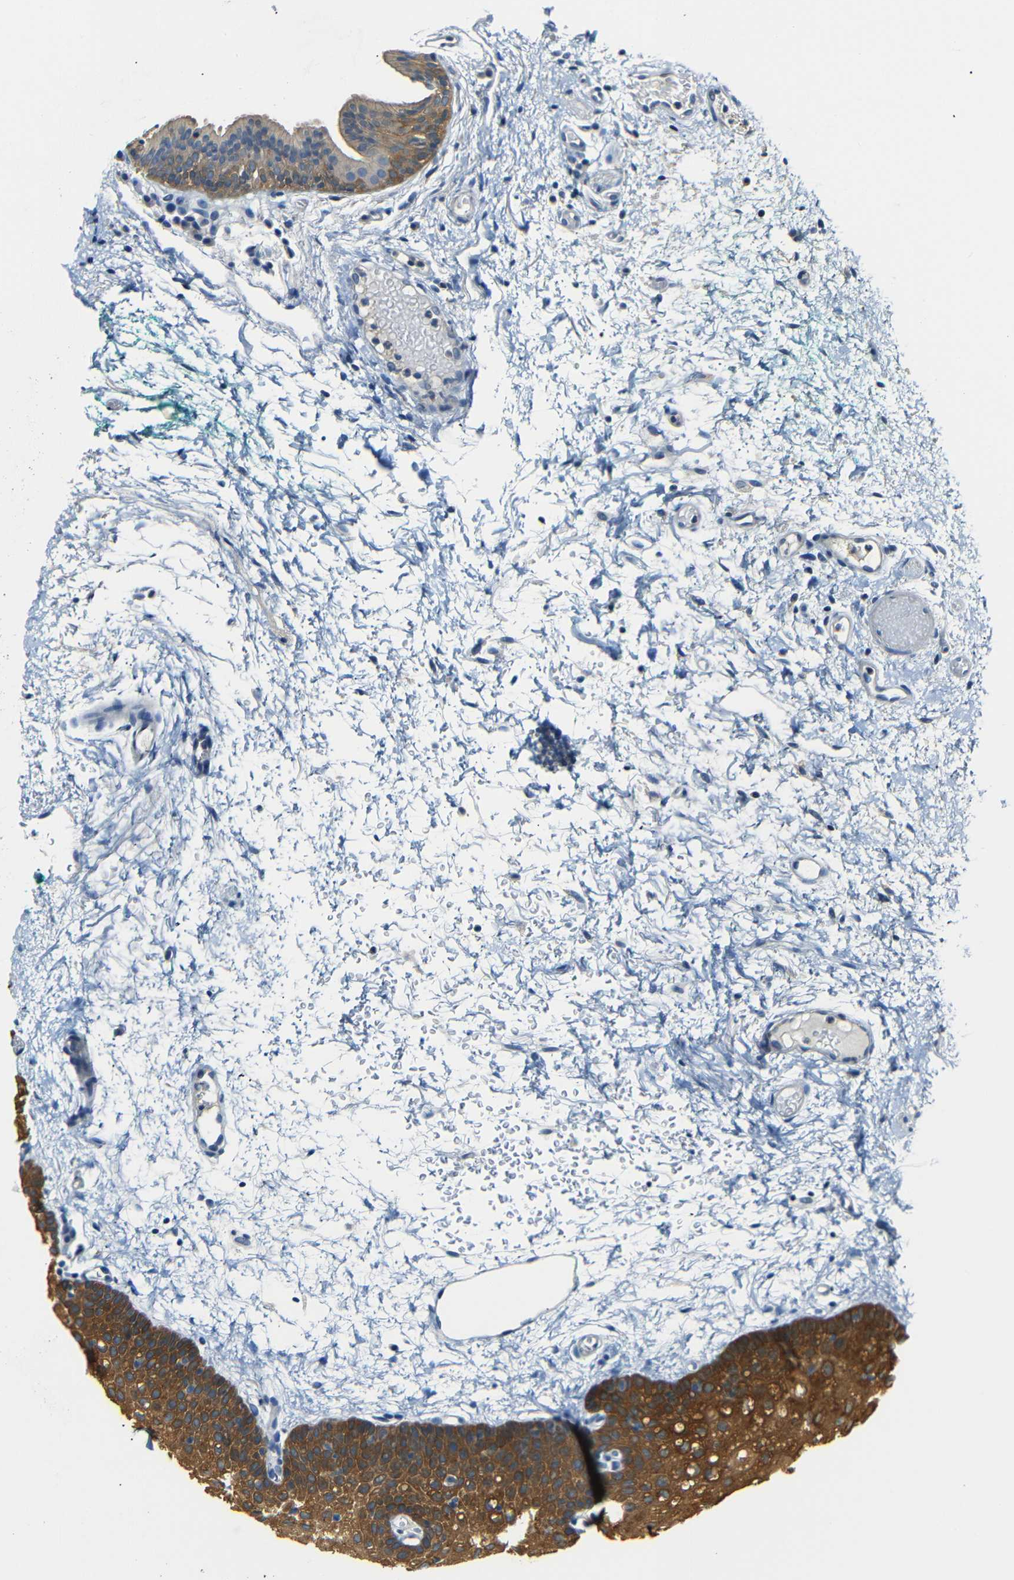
{"staining": {"intensity": "moderate", "quantity": ">75%", "location": "cytoplasmic/membranous"}, "tissue": "oral mucosa", "cell_type": "Squamous epithelial cells", "image_type": "normal", "snomed": [{"axis": "morphology", "description": "Normal tissue, NOS"}, {"axis": "morphology", "description": "Squamous cell carcinoma, NOS"}, {"axis": "topography", "description": "Oral tissue"}, {"axis": "topography", "description": "Salivary gland"}, {"axis": "topography", "description": "Head-Neck"}], "caption": "Moderate cytoplasmic/membranous protein staining is seen in approximately >75% of squamous epithelial cells in oral mucosa.", "gene": "SFN", "patient": {"sex": "female", "age": 62}}